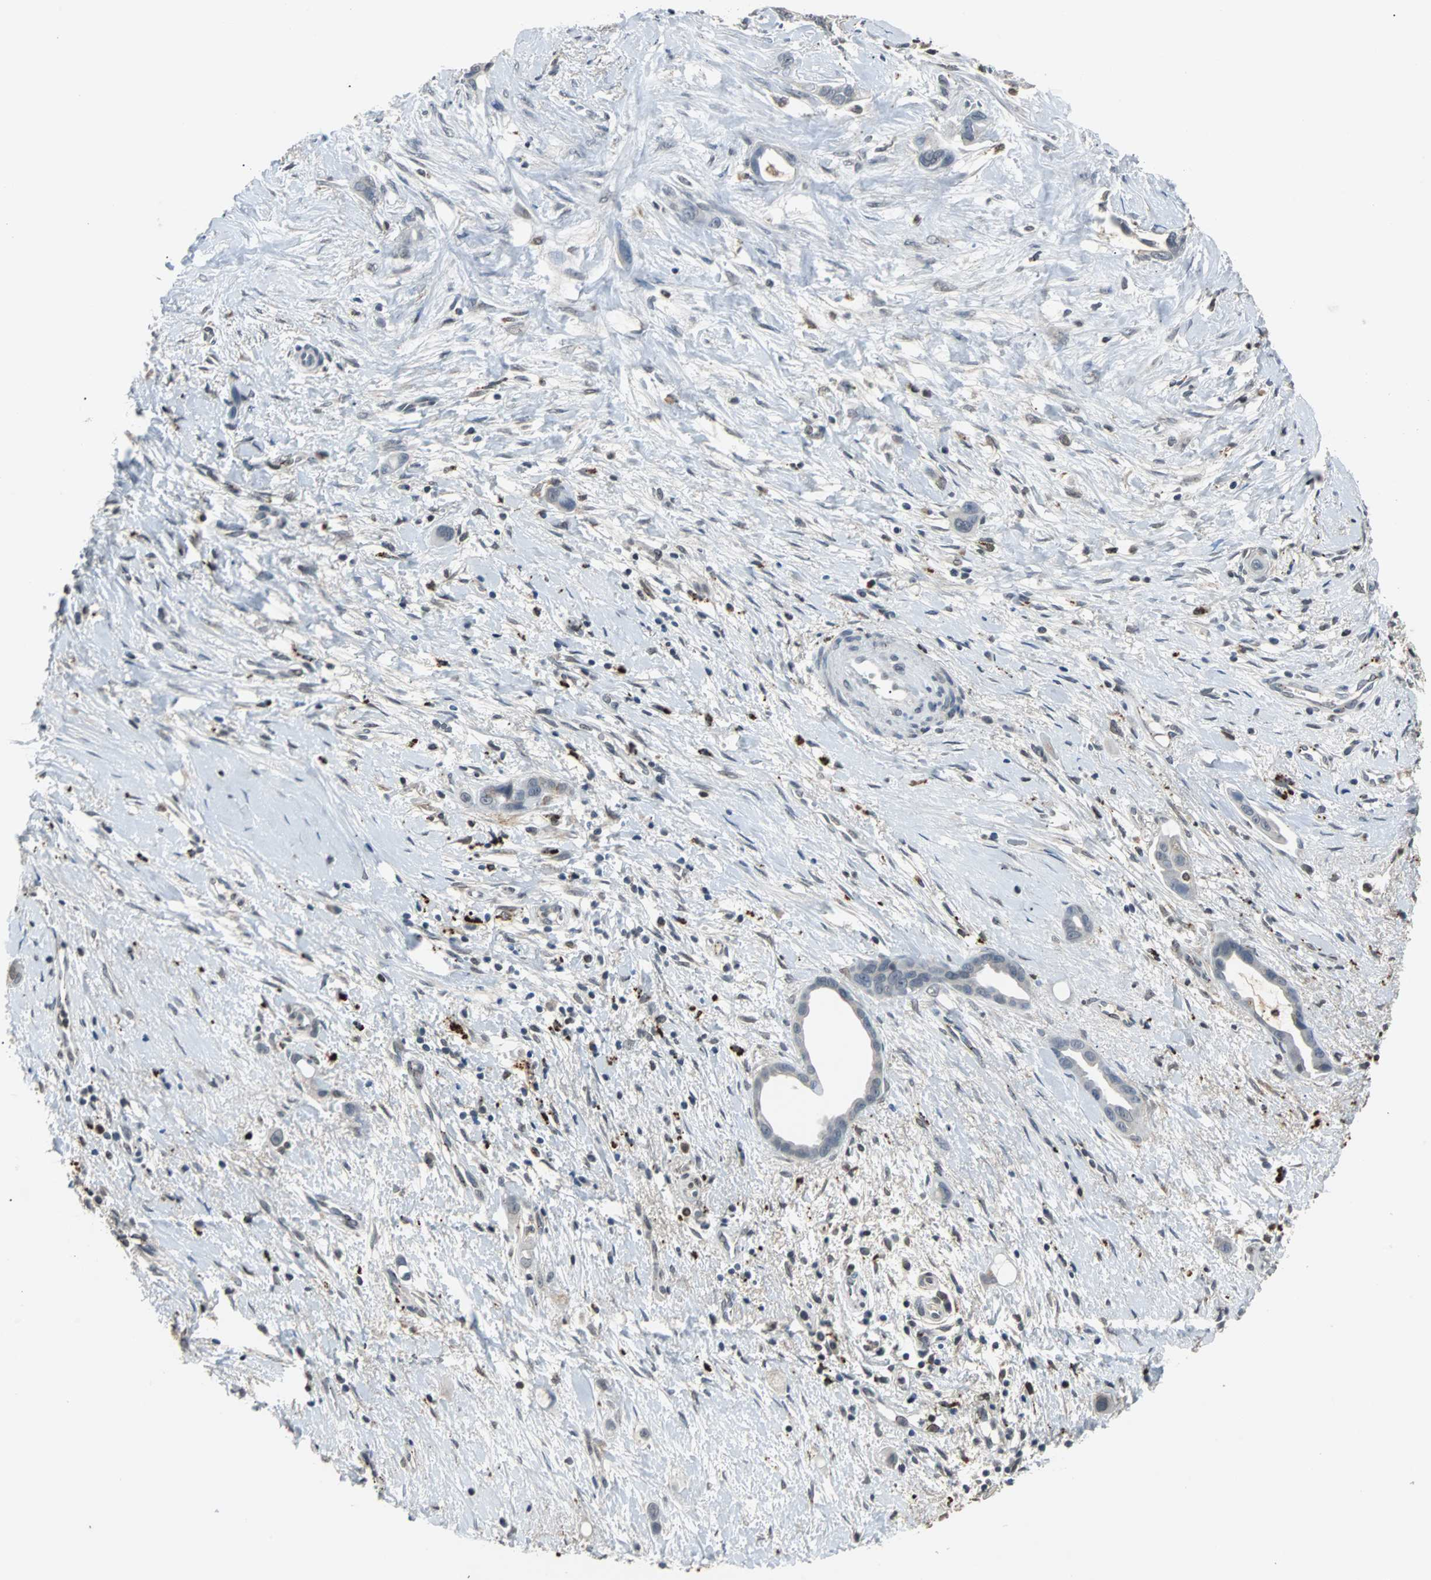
{"staining": {"intensity": "negative", "quantity": "none", "location": "none"}, "tissue": "liver cancer", "cell_type": "Tumor cells", "image_type": "cancer", "snomed": [{"axis": "morphology", "description": "Cholangiocarcinoma"}, {"axis": "topography", "description": "Liver"}], "caption": "Image shows no significant protein staining in tumor cells of liver cancer.", "gene": "HLX", "patient": {"sex": "female", "age": 65}}